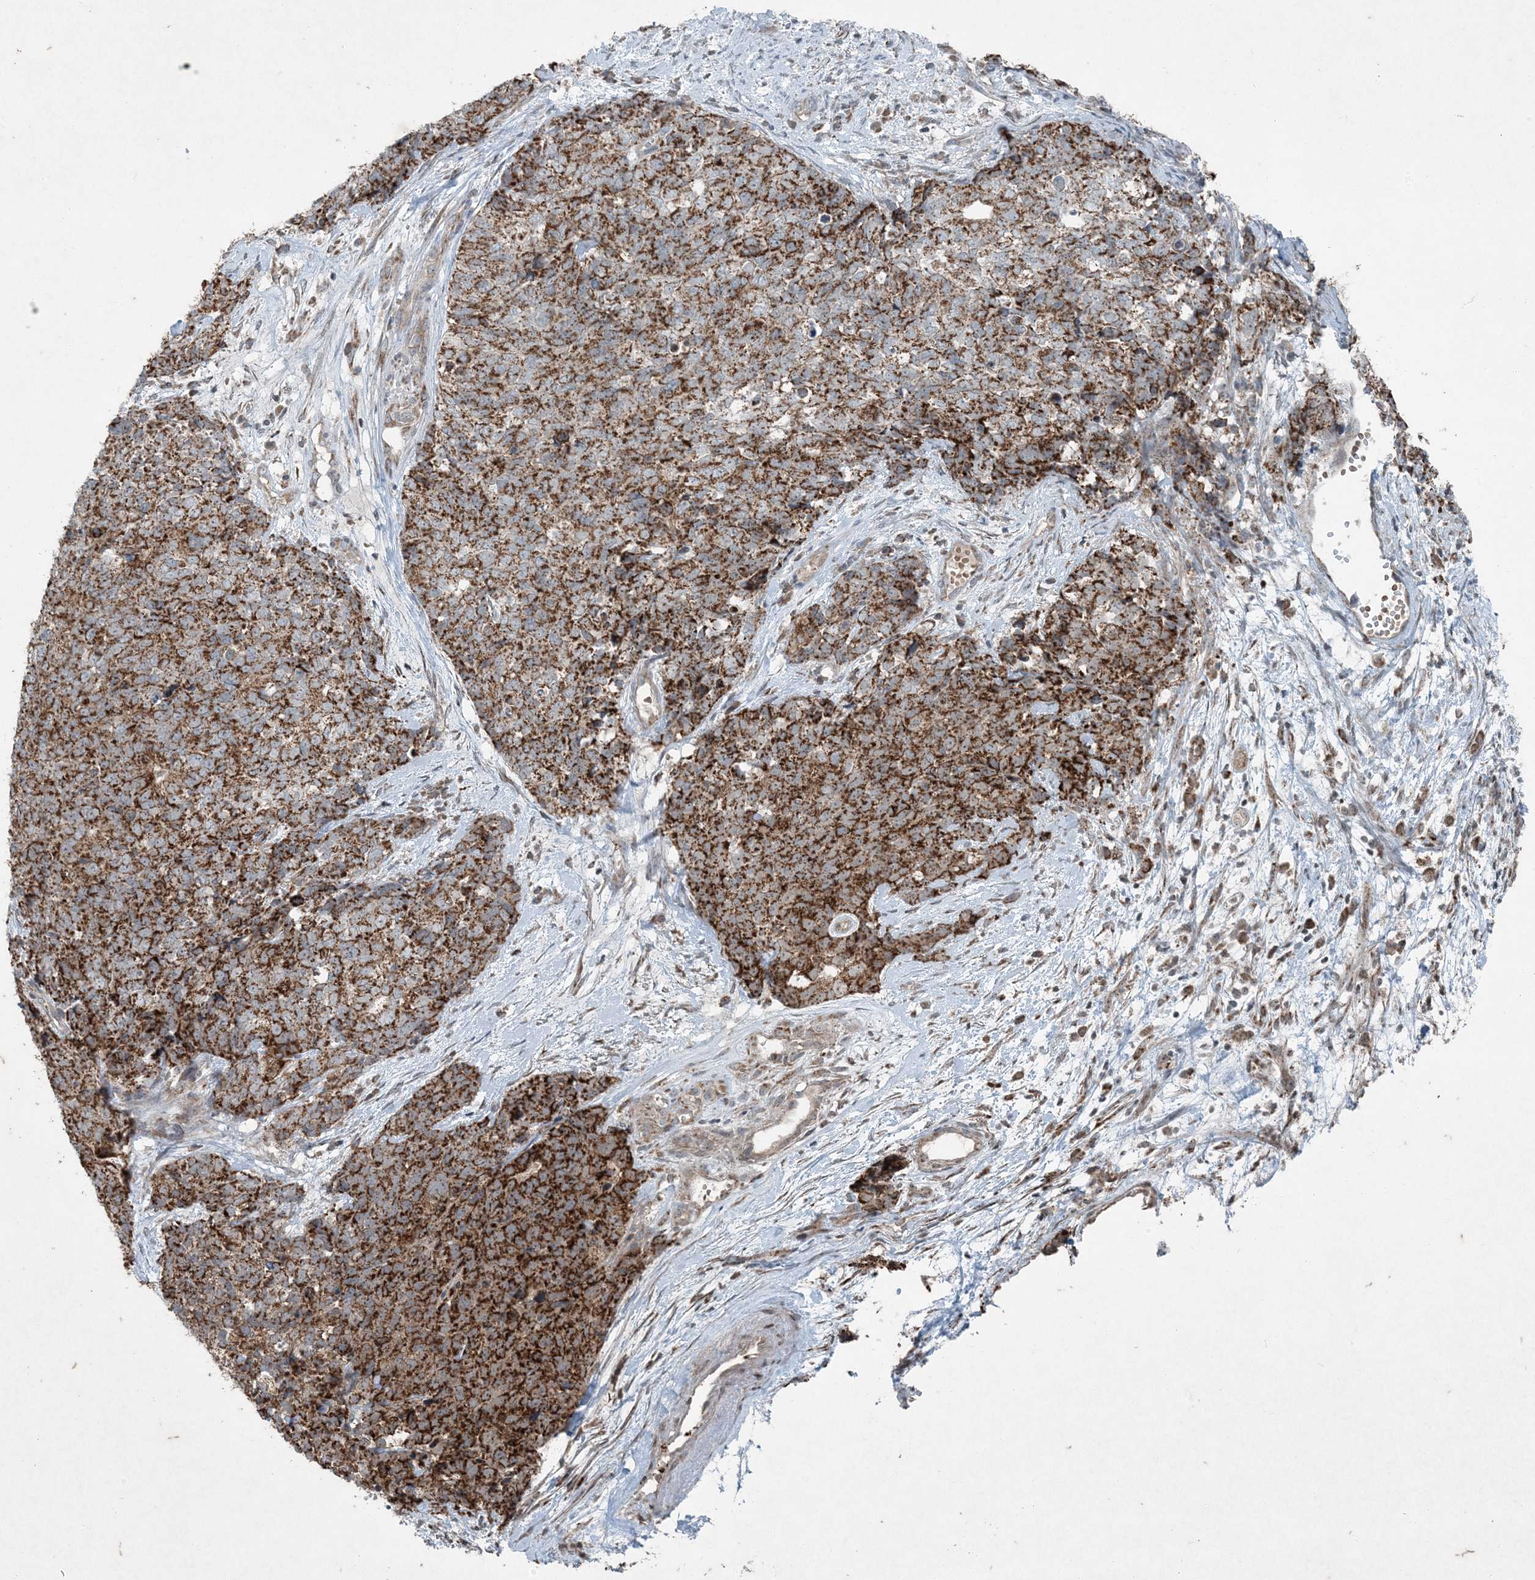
{"staining": {"intensity": "strong", "quantity": ">75%", "location": "cytoplasmic/membranous"}, "tissue": "cervical cancer", "cell_type": "Tumor cells", "image_type": "cancer", "snomed": [{"axis": "morphology", "description": "Squamous cell carcinoma, NOS"}, {"axis": "topography", "description": "Cervix"}], "caption": "Human cervical cancer stained with a protein marker displays strong staining in tumor cells.", "gene": "PC", "patient": {"sex": "female", "age": 63}}